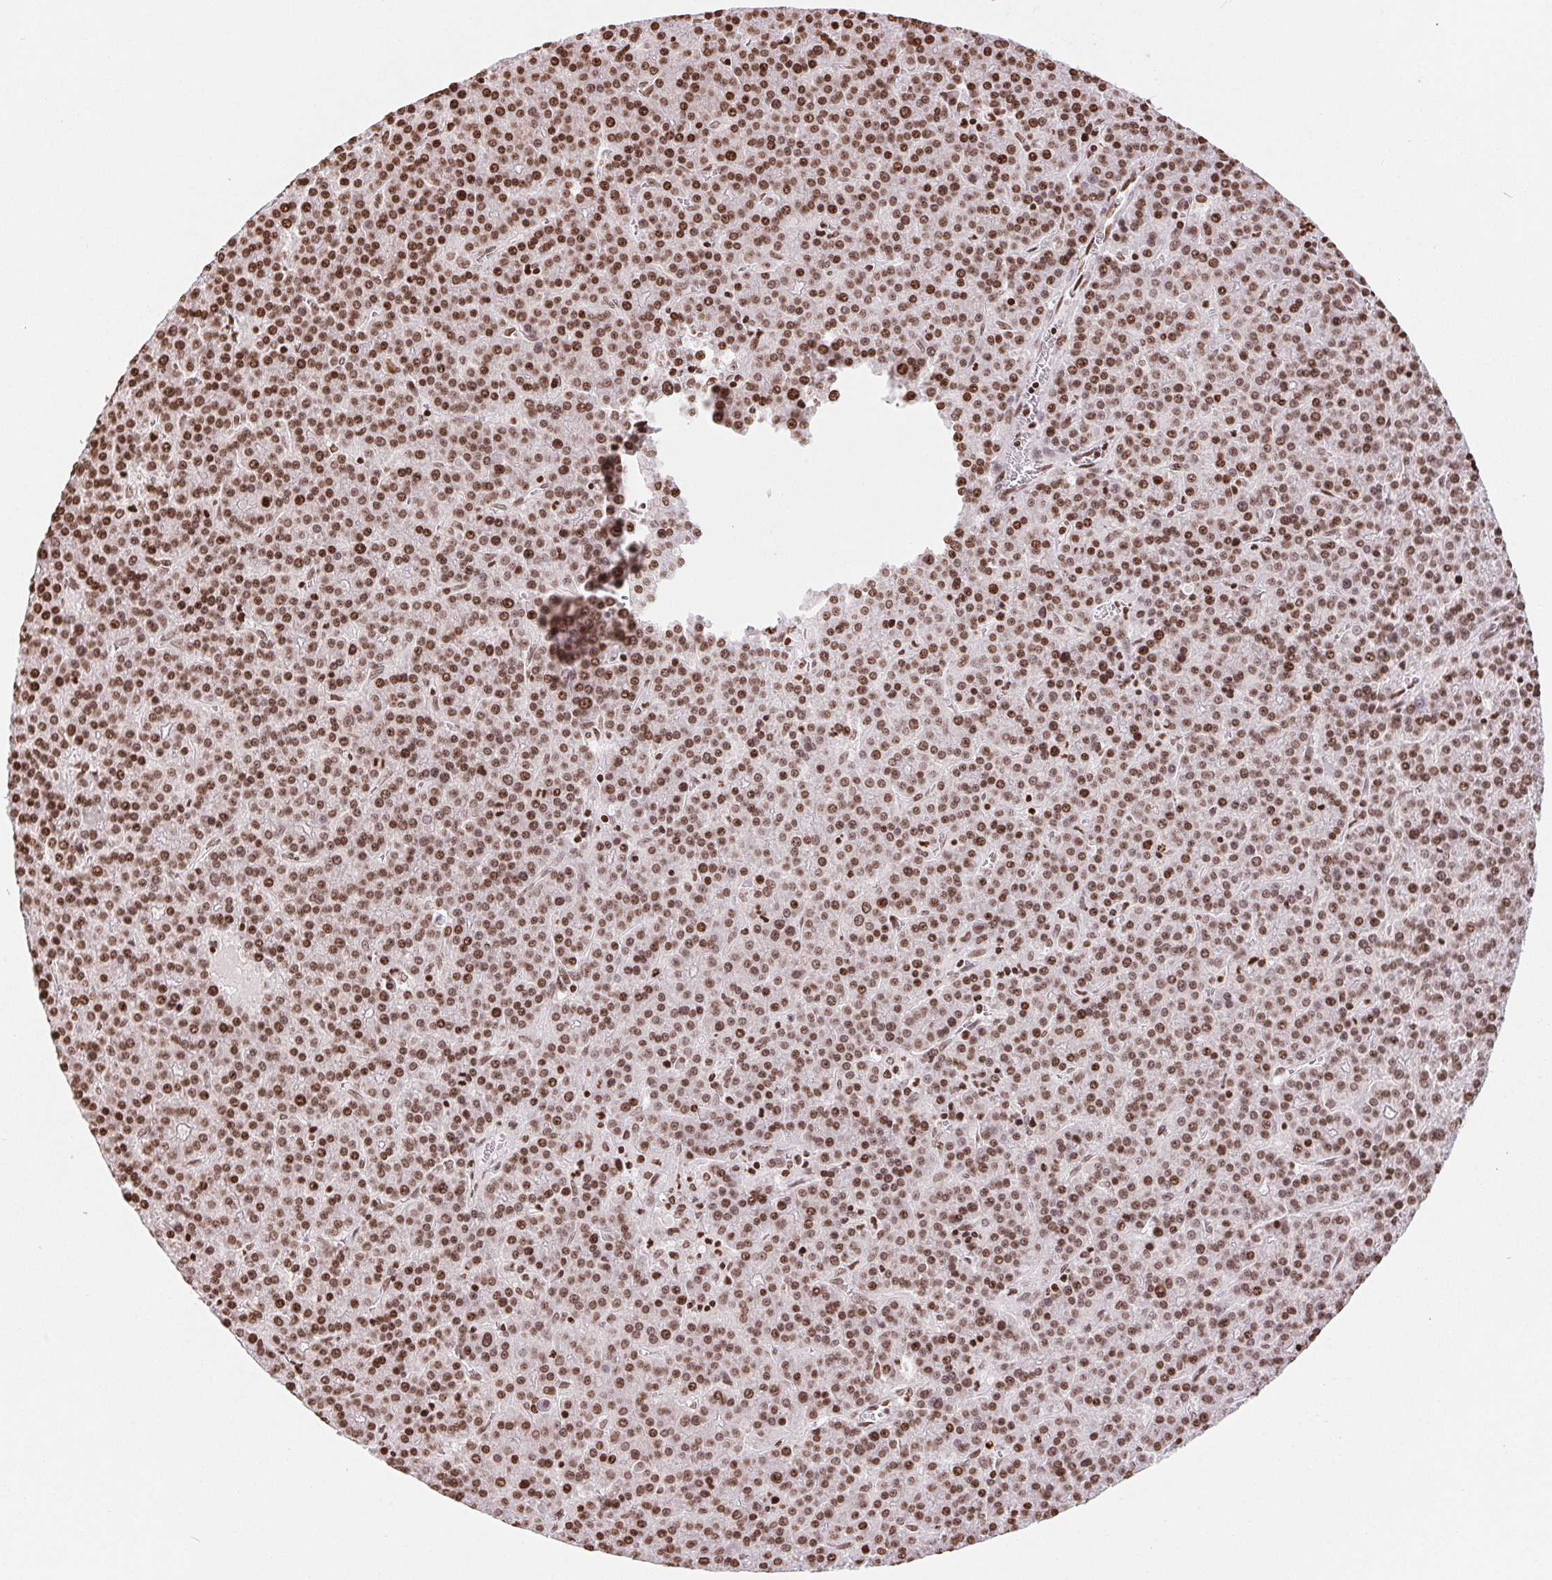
{"staining": {"intensity": "moderate", "quantity": ">75%", "location": "nuclear"}, "tissue": "liver cancer", "cell_type": "Tumor cells", "image_type": "cancer", "snomed": [{"axis": "morphology", "description": "Carcinoma, Hepatocellular, NOS"}, {"axis": "topography", "description": "Liver"}], "caption": "A histopathology image of liver cancer (hepatocellular carcinoma) stained for a protein exhibits moderate nuclear brown staining in tumor cells.", "gene": "SMIM12", "patient": {"sex": "female", "age": 58}}